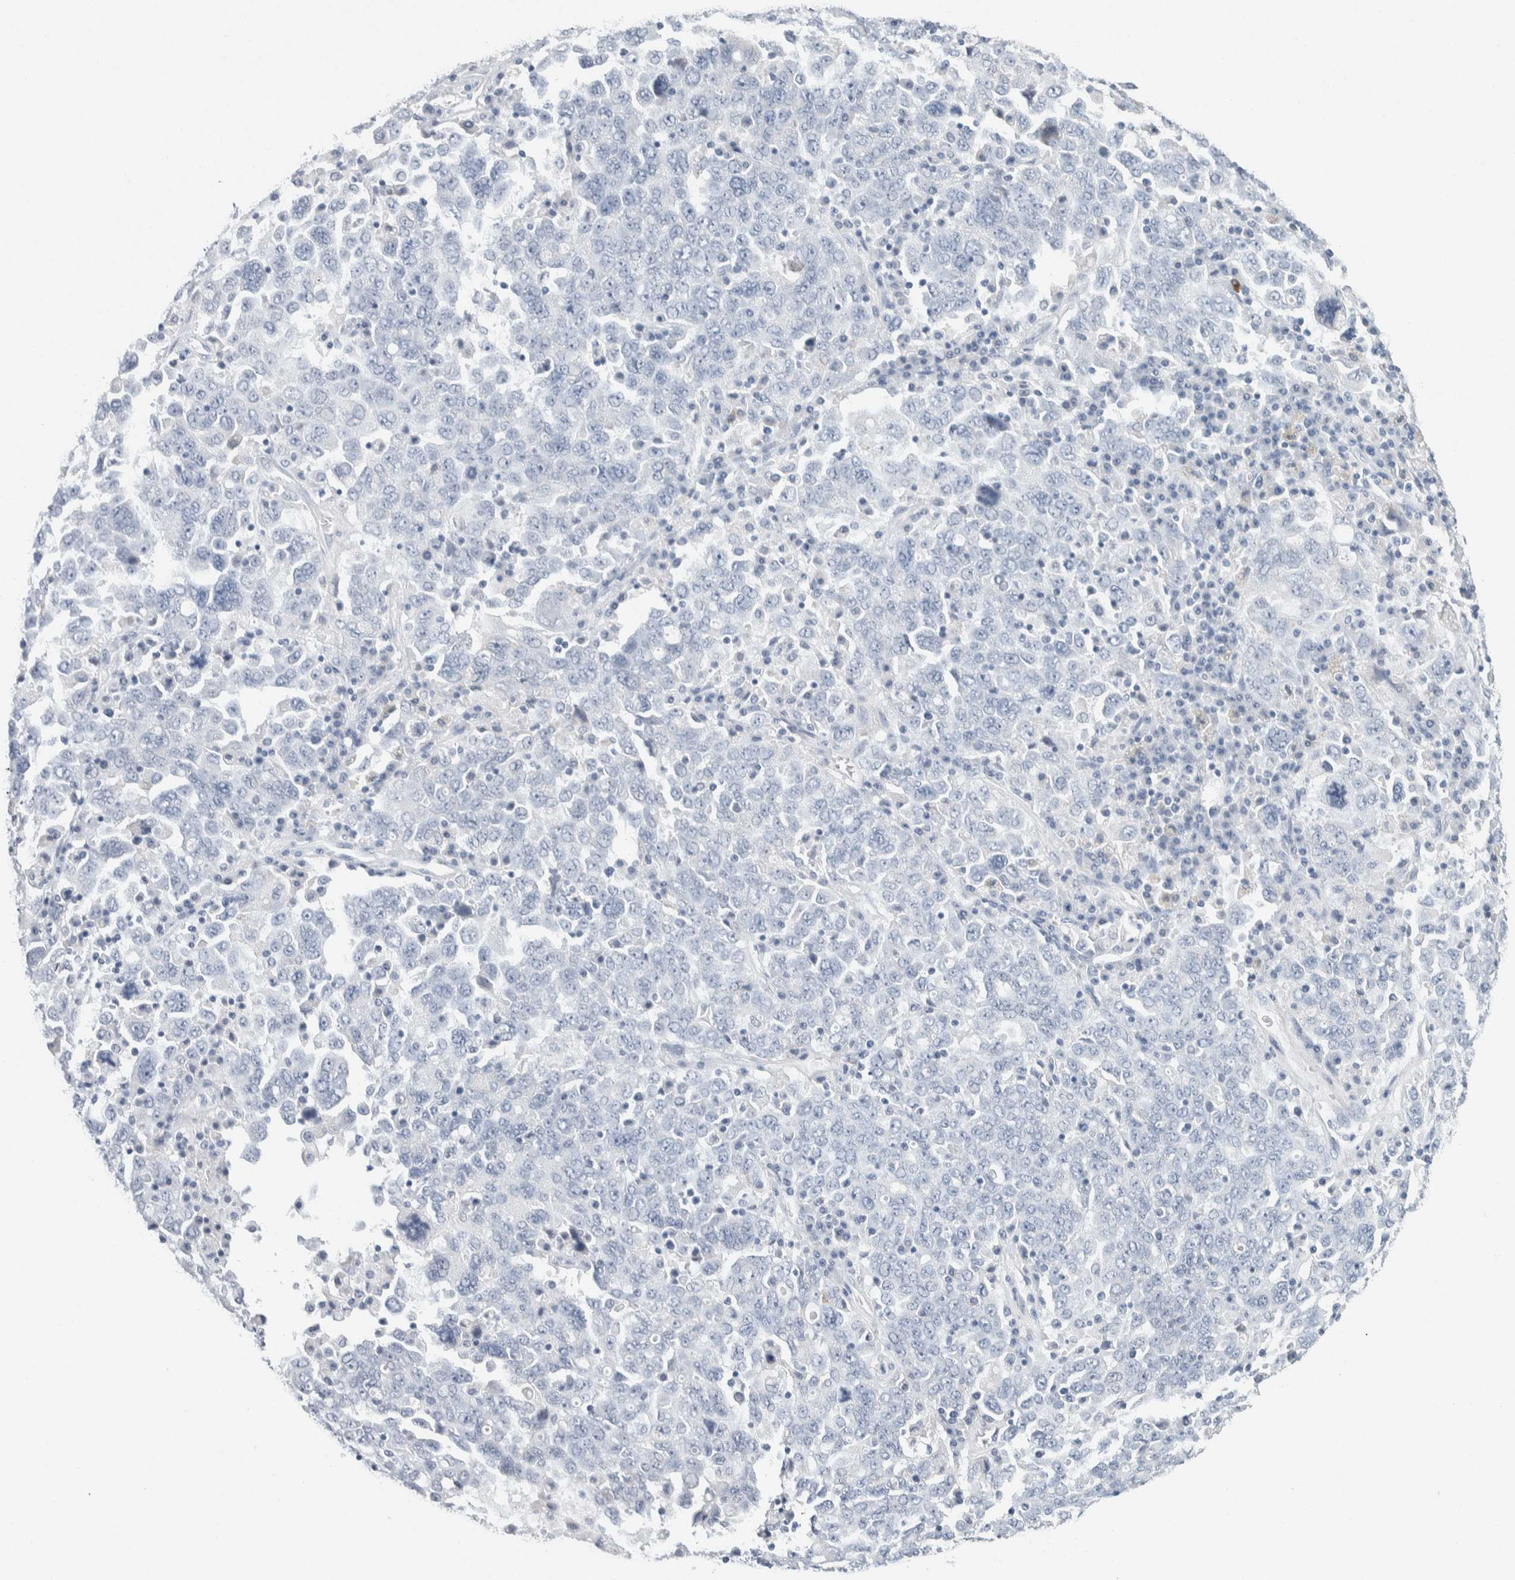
{"staining": {"intensity": "negative", "quantity": "none", "location": "none"}, "tissue": "ovarian cancer", "cell_type": "Tumor cells", "image_type": "cancer", "snomed": [{"axis": "morphology", "description": "Carcinoma, endometroid"}, {"axis": "topography", "description": "Ovary"}], "caption": "This is an immunohistochemistry (IHC) histopathology image of ovarian cancer (endometroid carcinoma). There is no positivity in tumor cells.", "gene": "SCN2A", "patient": {"sex": "female", "age": 62}}